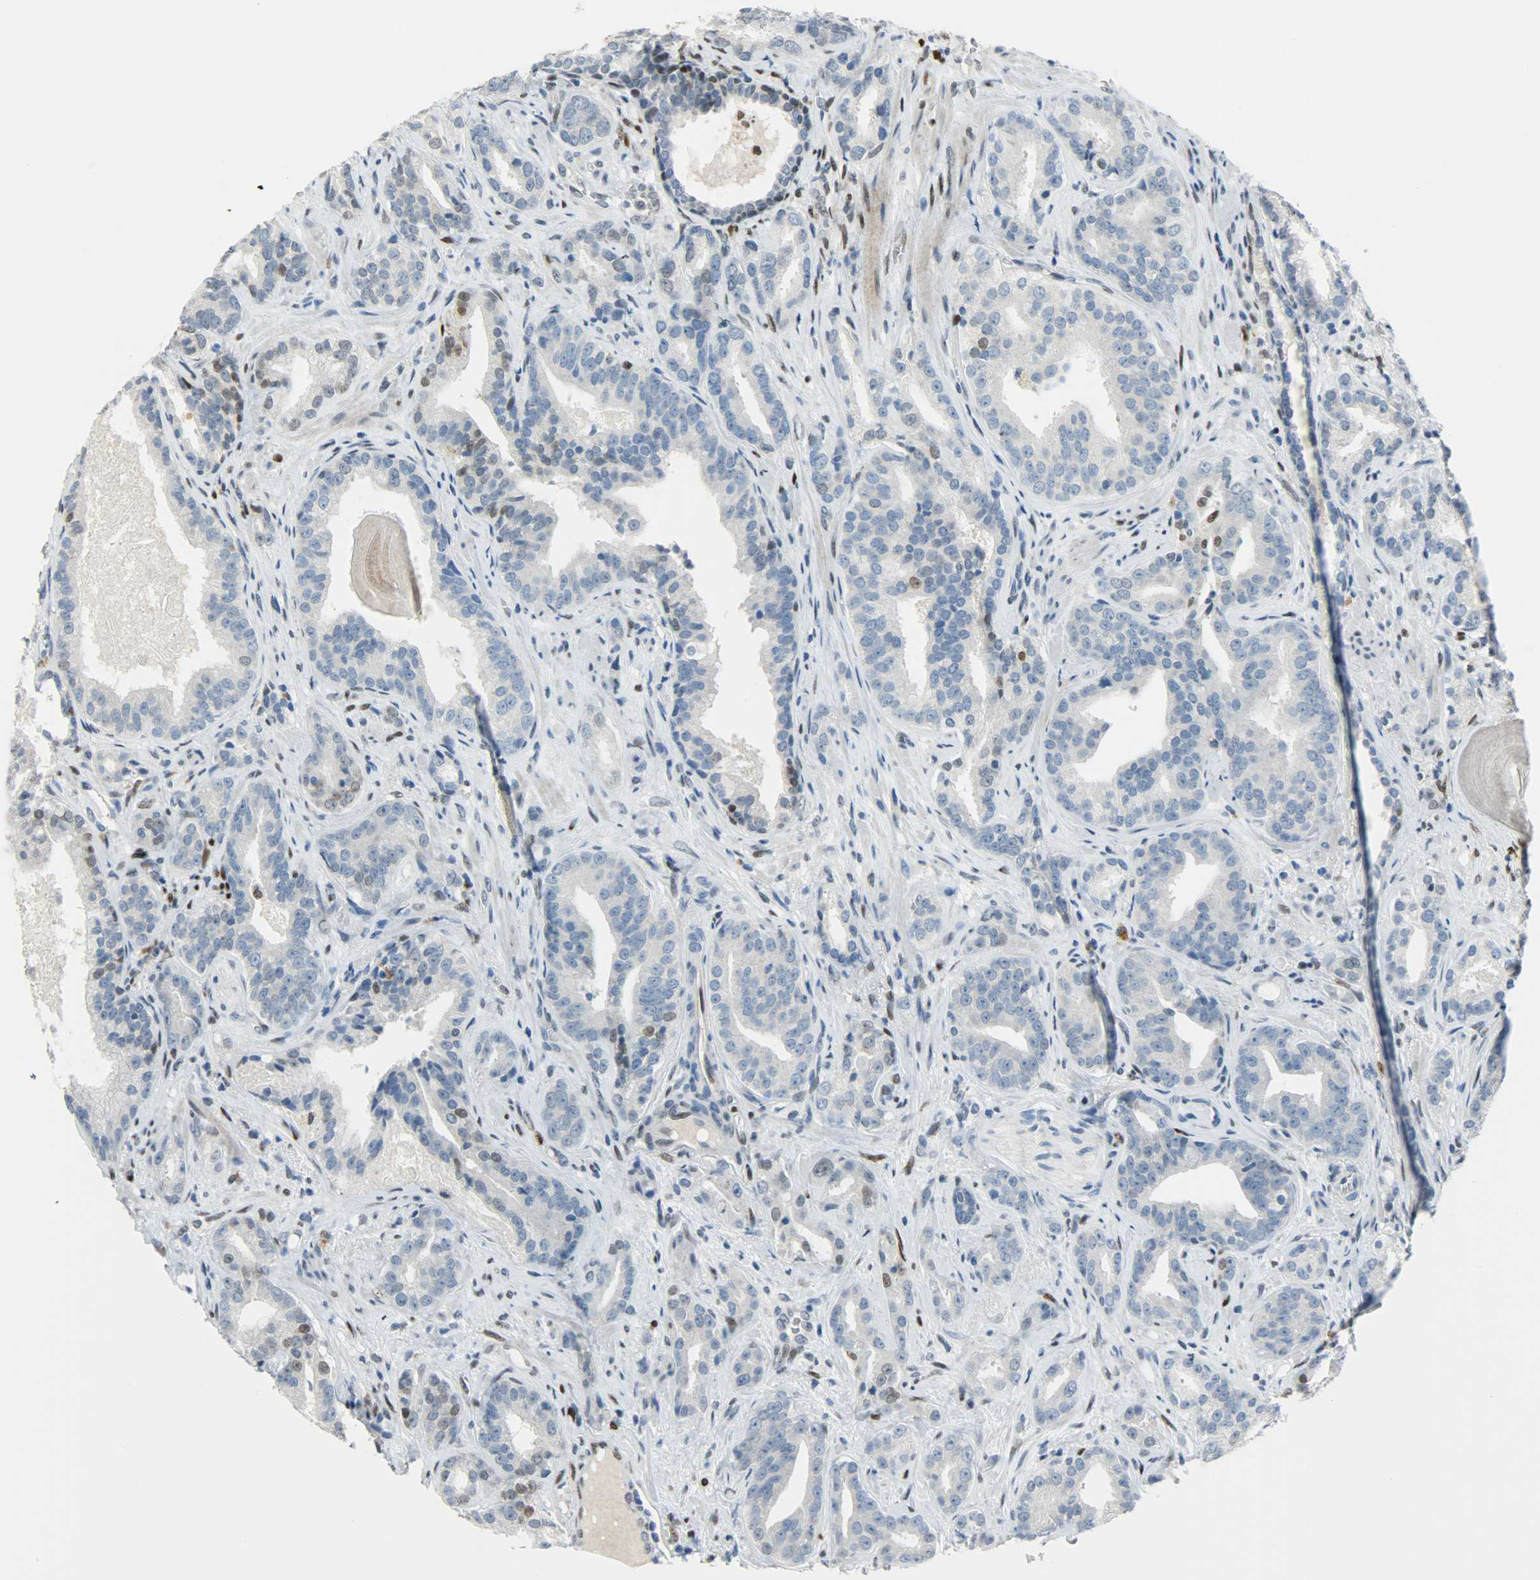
{"staining": {"intensity": "moderate", "quantity": "<25%", "location": "nuclear"}, "tissue": "prostate cancer", "cell_type": "Tumor cells", "image_type": "cancer", "snomed": [{"axis": "morphology", "description": "Adenocarcinoma, Low grade"}, {"axis": "topography", "description": "Prostate"}], "caption": "High-magnification brightfield microscopy of adenocarcinoma (low-grade) (prostate) stained with DAB (3,3'-diaminobenzidine) (brown) and counterstained with hematoxylin (blue). tumor cells exhibit moderate nuclear positivity is seen in about<25% of cells.", "gene": "JUNB", "patient": {"sex": "male", "age": 63}}